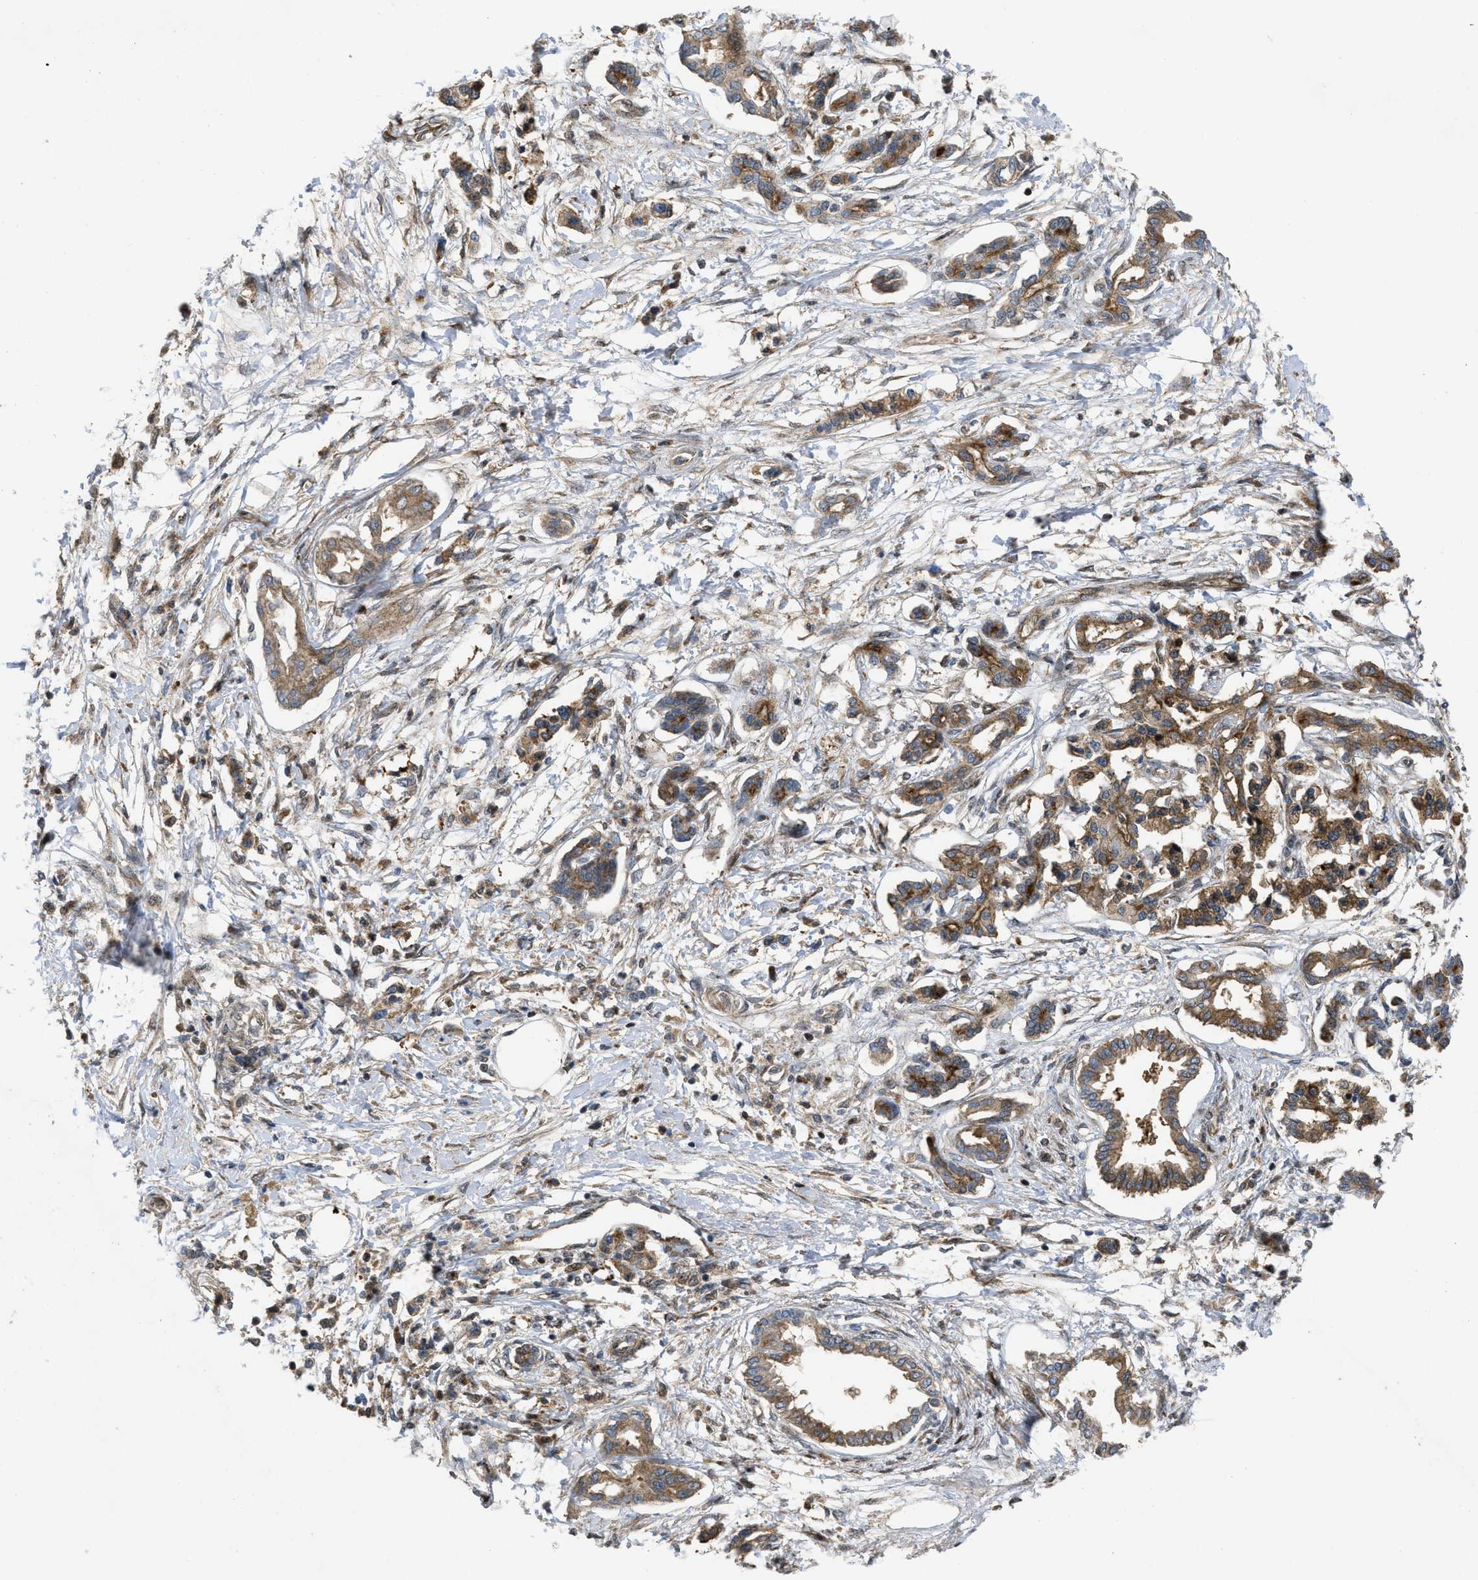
{"staining": {"intensity": "moderate", "quantity": ">75%", "location": "cytoplasmic/membranous"}, "tissue": "pancreatic cancer", "cell_type": "Tumor cells", "image_type": "cancer", "snomed": [{"axis": "morphology", "description": "Adenocarcinoma, NOS"}, {"axis": "topography", "description": "Pancreas"}], "caption": "Pancreatic adenocarcinoma was stained to show a protein in brown. There is medium levels of moderate cytoplasmic/membranous staining in about >75% of tumor cells.", "gene": "PPP2CB", "patient": {"sex": "male", "age": 56}}